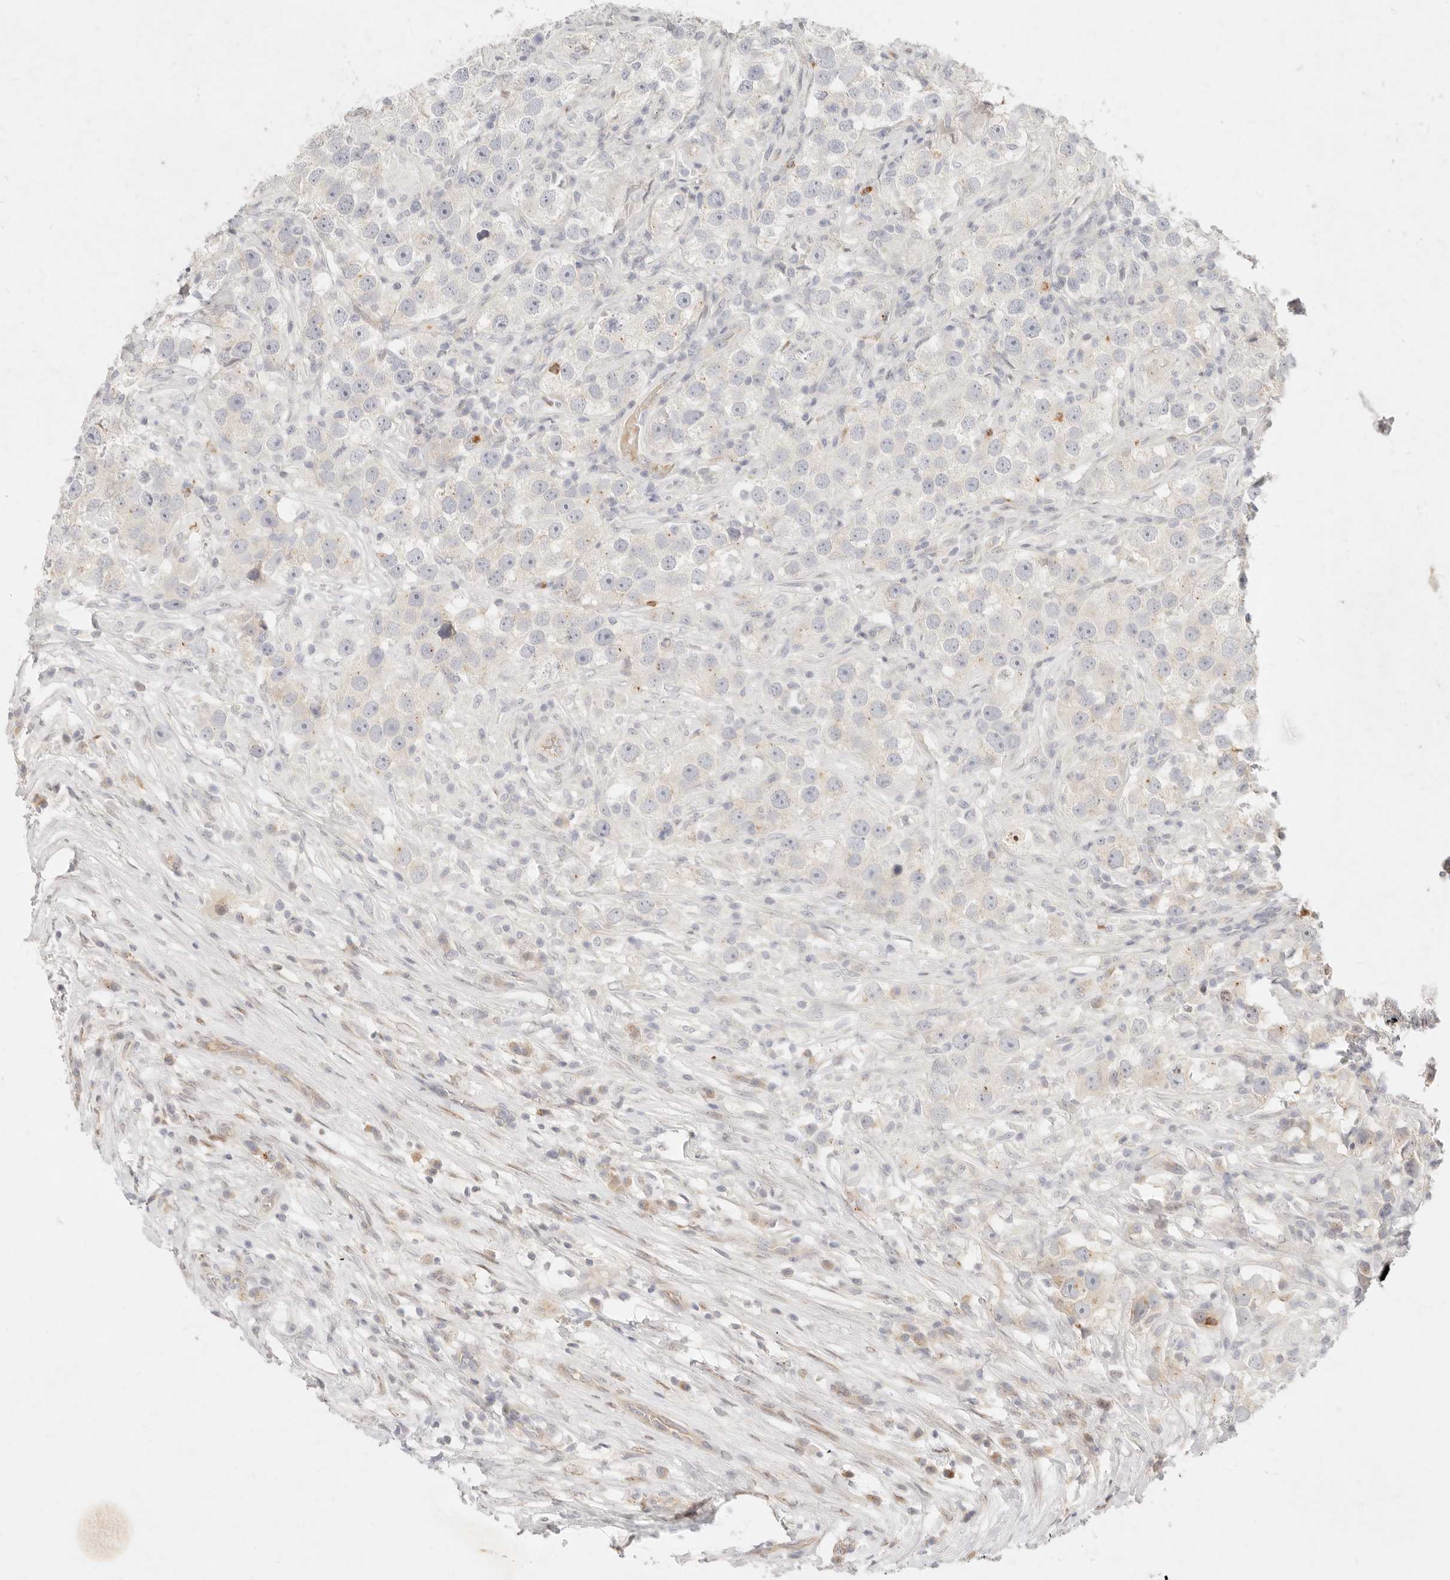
{"staining": {"intensity": "negative", "quantity": "none", "location": "none"}, "tissue": "testis cancer", "cell_type": "Tumor cells", "image_type": "cancer", "snomed": [{"axis": "morphology", "description": "Seminoma, NOS"}, {"axis": "topography", "description": "Testis"}], "caption": "Histopathology image shows no protein positivity in tumor cells of testis cancer tissue.", "gene": "ASCL3", "patient": {"sex": "male", "age": 49}}